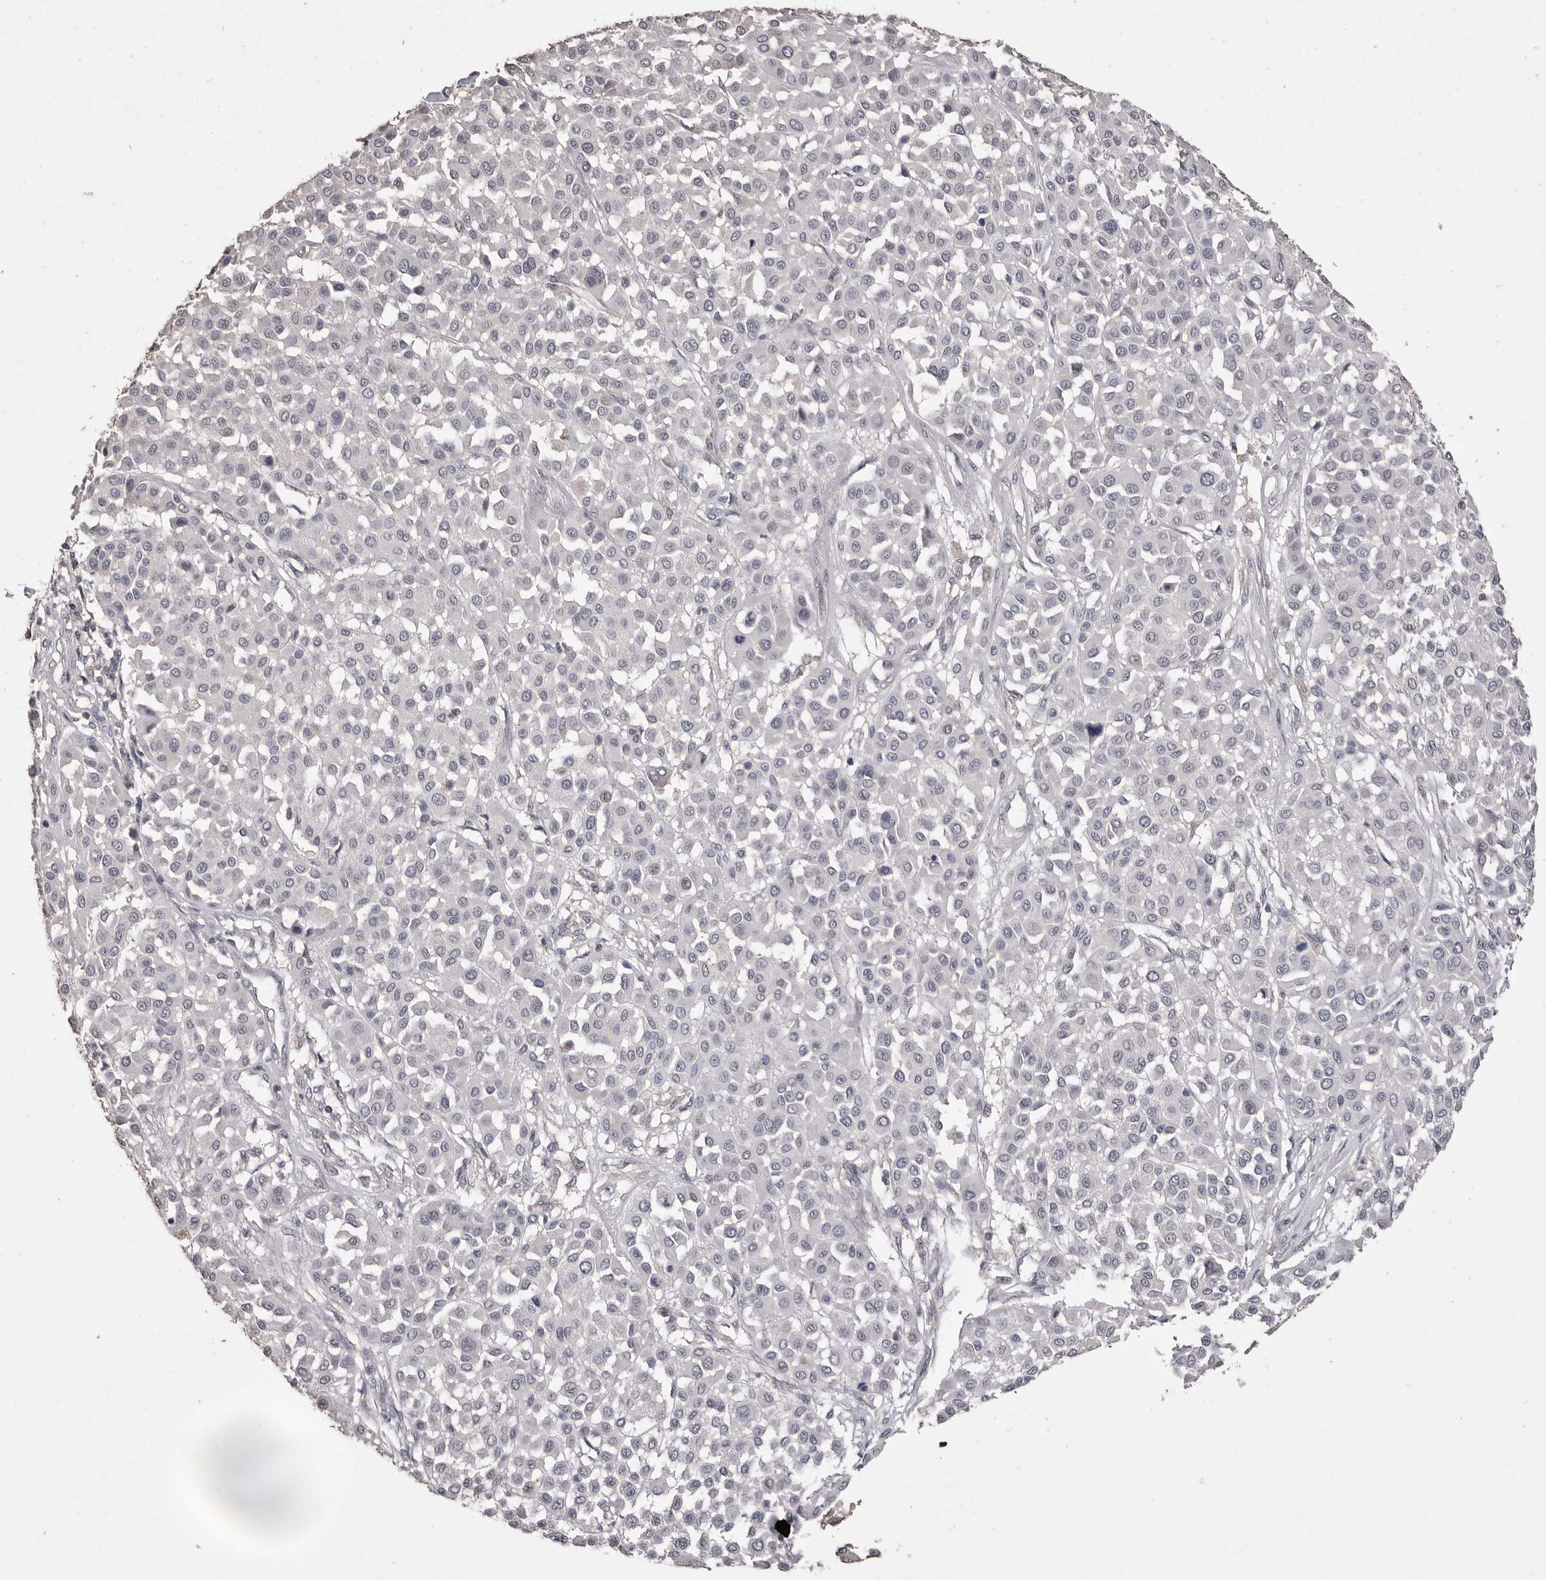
{"staining": {"intensity": "negative", "quantity": "none", "location": "none"}, "tissue": "melanoma", "cell_type": "Tumor cells", "image_type": "cancer", "snomed": [{"axis": "morphology", "description": "Malignant melanoma, Metastatic site"}, {"axis": "topography", "description": "Soft tissue"}], "caption": "This is an IHC image of malignant melanoma (metastatic site). There is no expression in tumor cells.", "gene": "MMP7", "patient": {"sex": "male", "age": 41}}